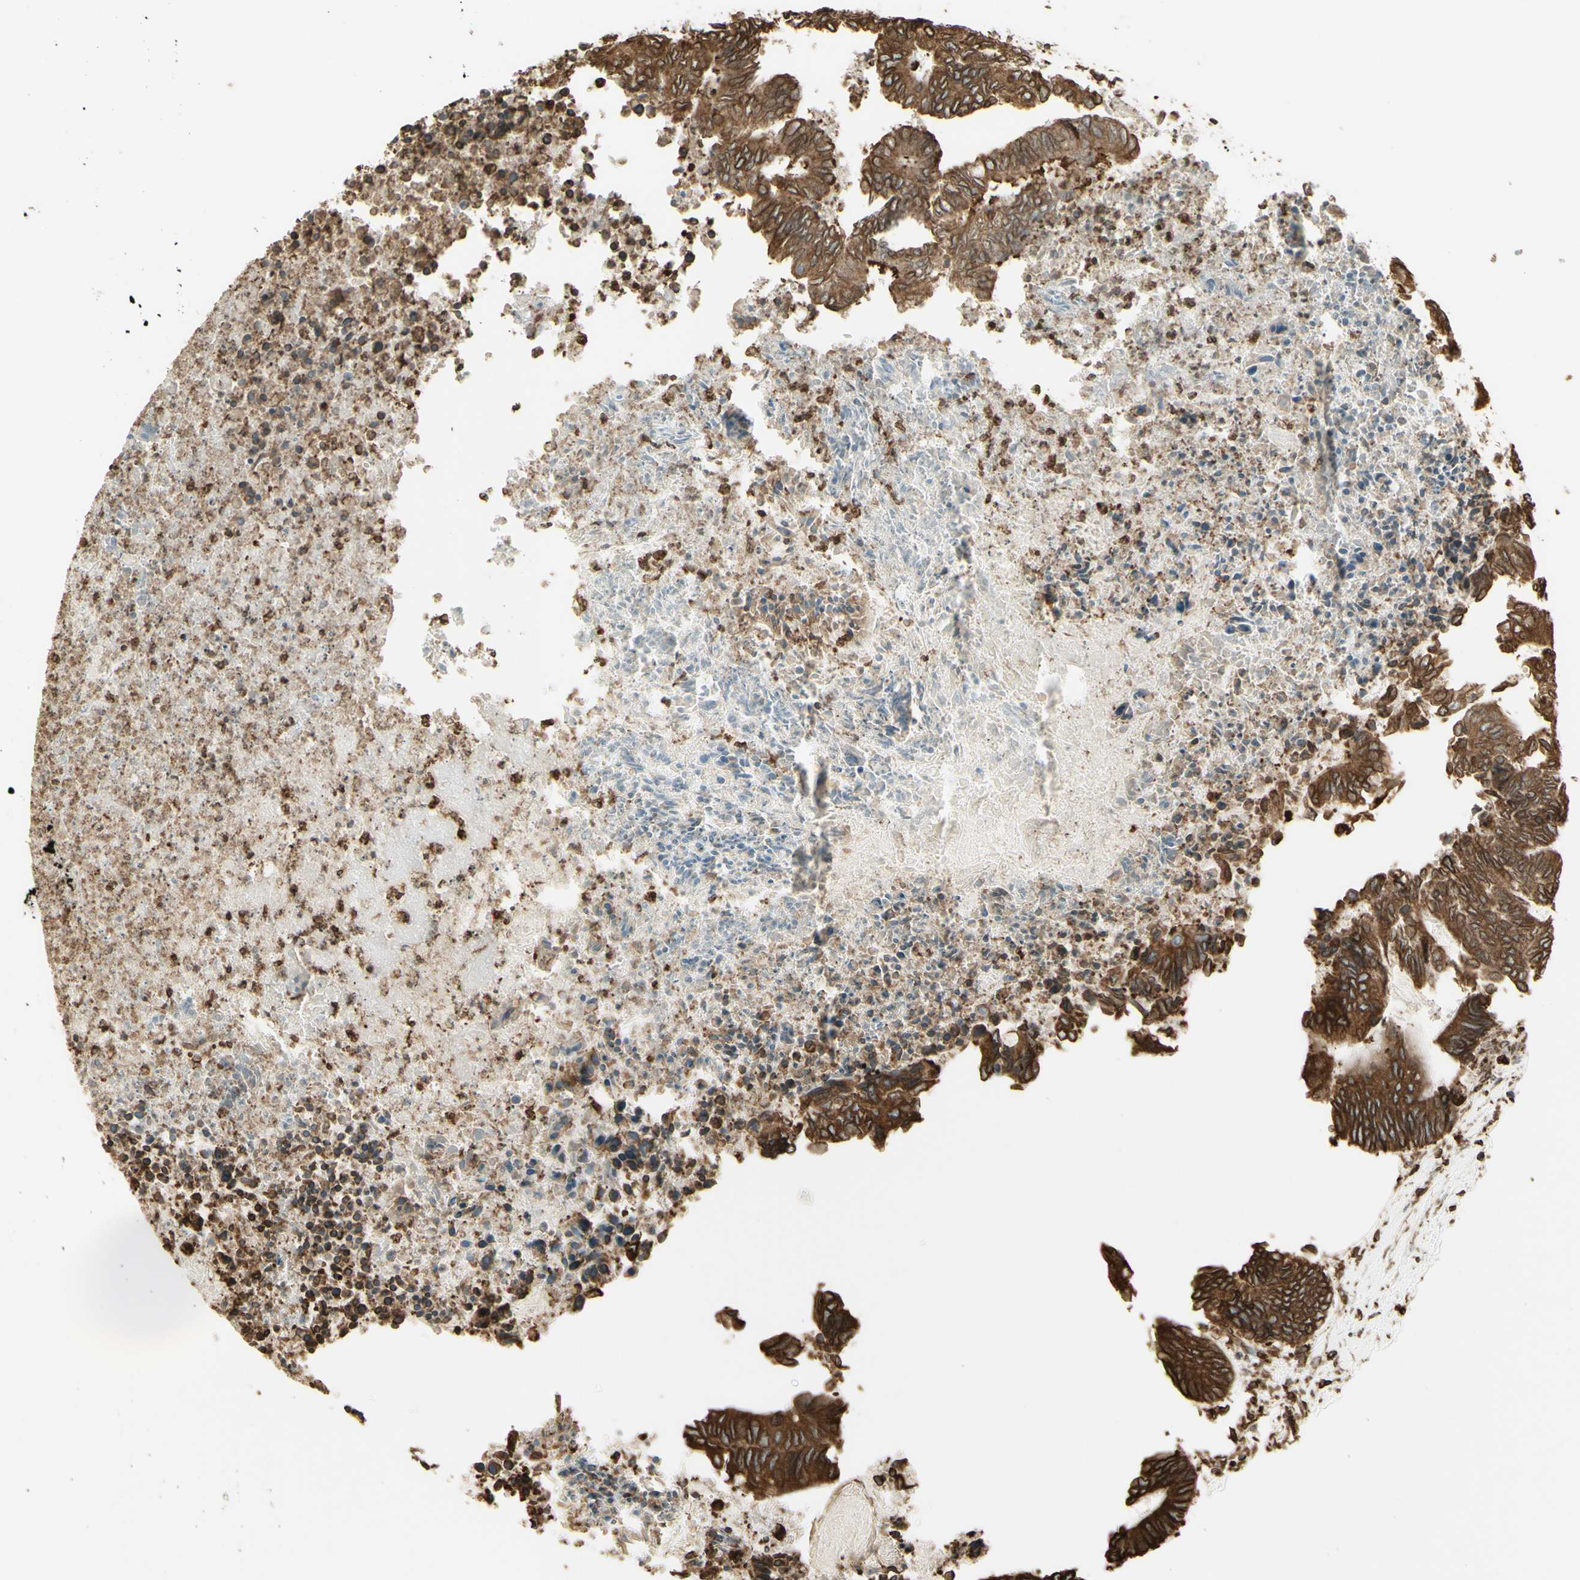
{"staining": {"intensity": "strong", "quantity": ">75%", "location": "cytoplasmic/membranous"}, "tissue": "colorectal cancer", "cell_type": "Tumor cells", "image_type": "cancer", "snomed": [{"axis": "morphology", "description": "Adenocarcinoma, NOS"}, {"axis": "topography", "description": "Rectum"}], "caption": "Human colorectal adenocarcinoma stained with a brown dye shows strong cytoplasmic/membranous positive positivity in approximately >75% of tumor cells.", "gene": "CANX", "patient": {"sex": "male", "age": 63}}